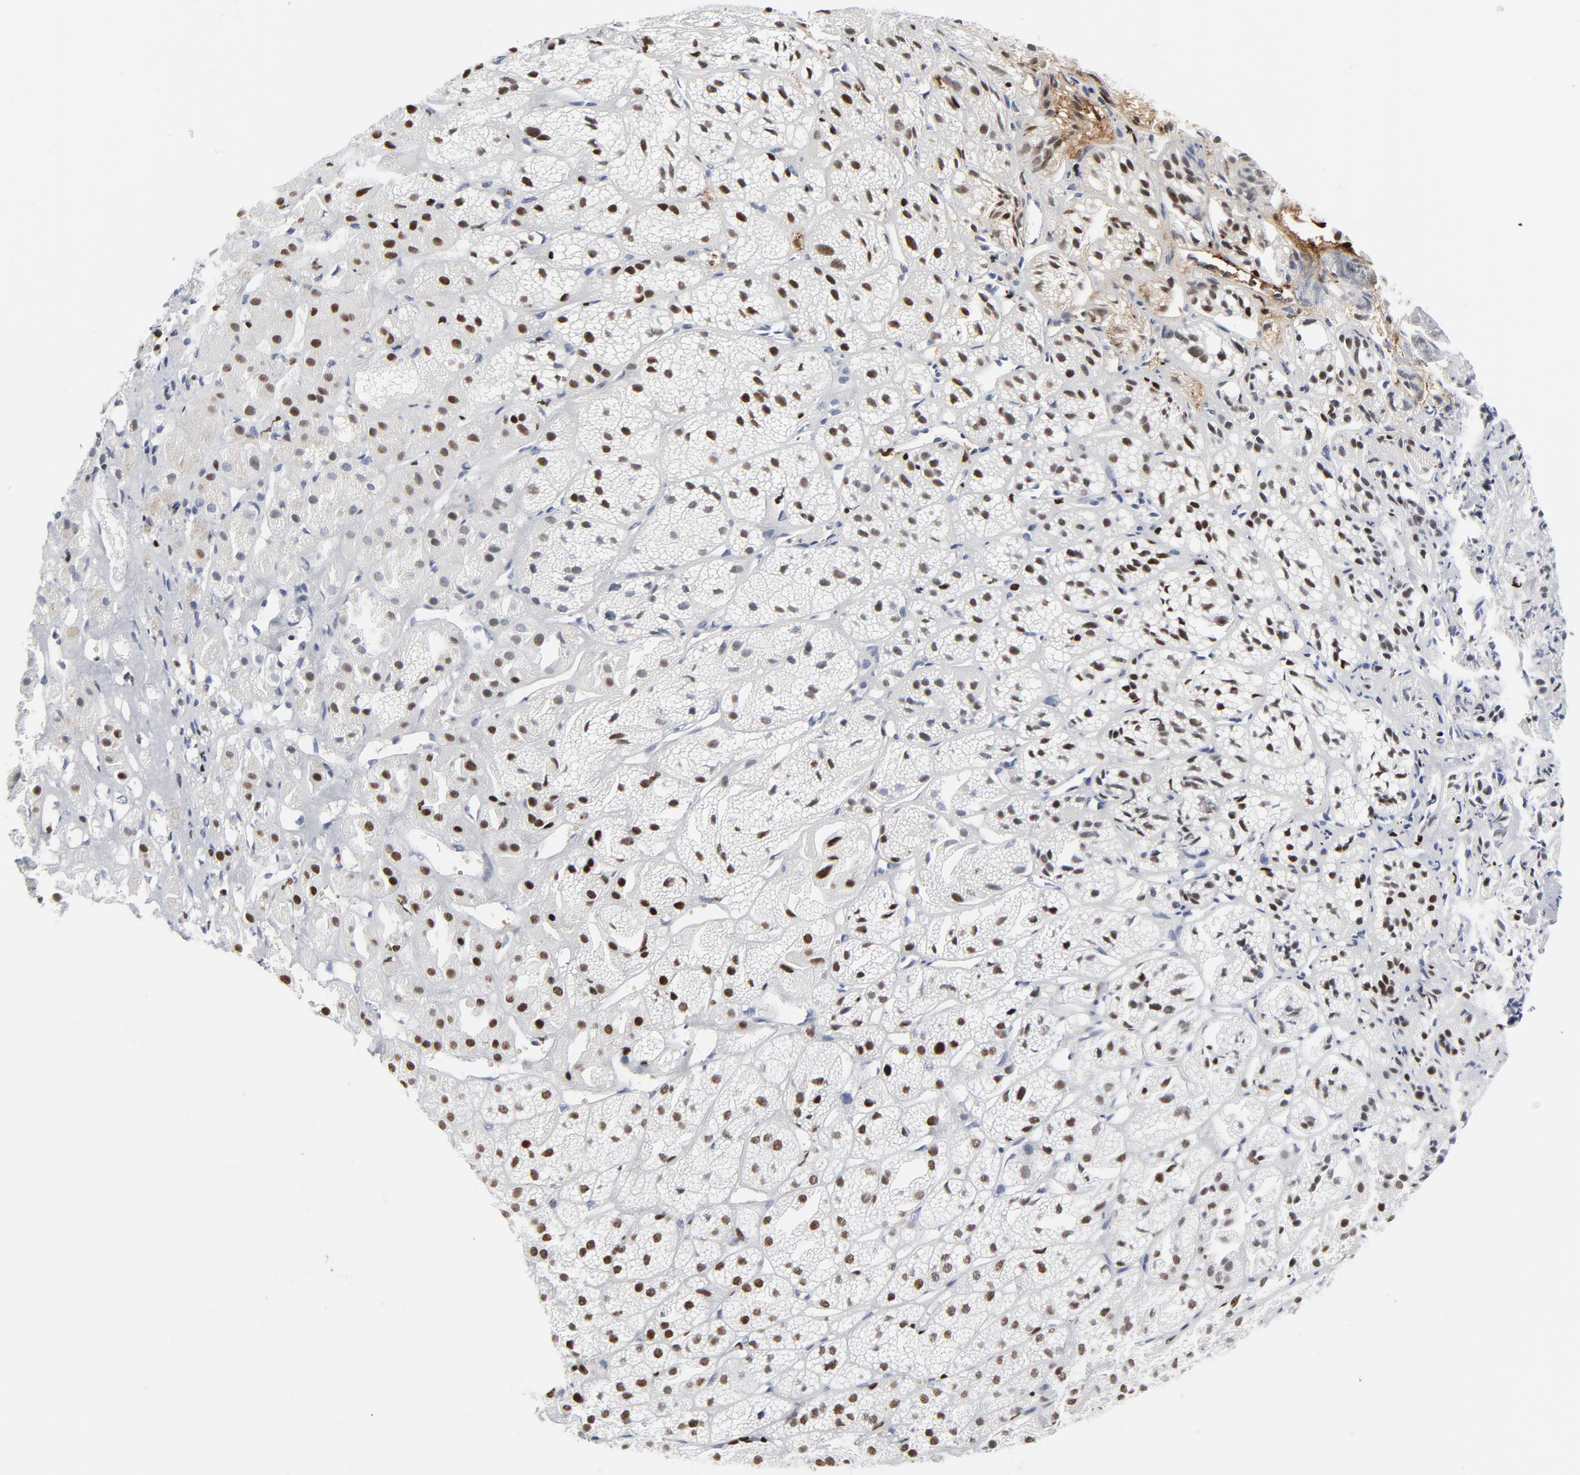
{"staining": {"intensity": "strong", "quantity": ">75%", "location": "nuclear"}, "tissue": "adrenal gland", "cell_type": "Glandular cells", "image_type": "normal", "snomed": [{"axis": "morphology", "description": "Normal tissue, NOS"}, {"axis": "topography", "description": "Adrenal gland"}], "caption": "Protein expression analysis of normal adrenal gland demonstrates strong nuclear positivity in about >75% of glandular cells.", "gene": "SMARCC2", "patient": {"sex": "female", "age": 71}}